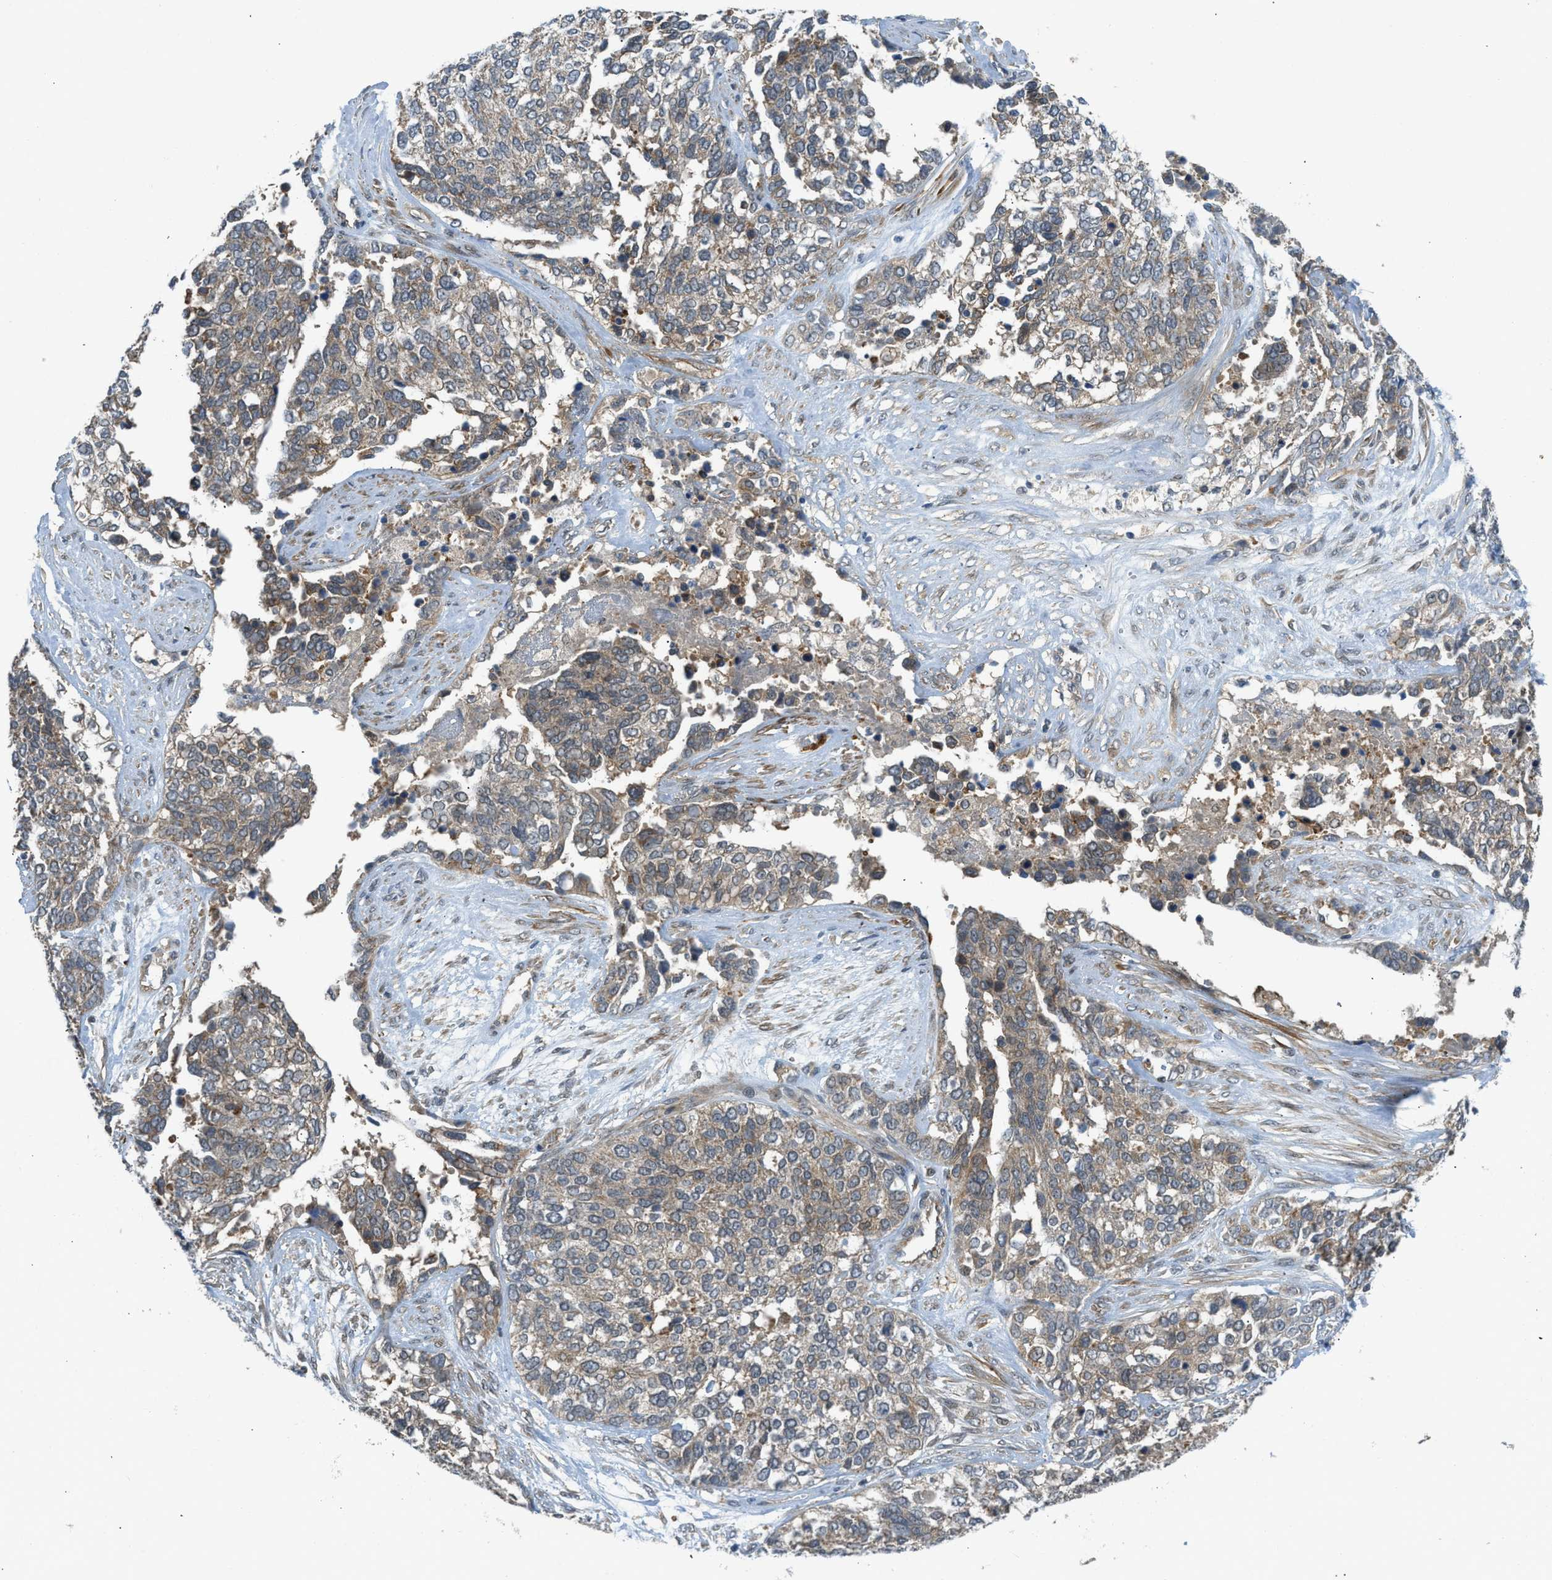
{"staining": {"intensity": "moderate", "quantity": "25%-75%", "location": "cytoplasmic/membranous"}, "tissue": "ovarian cancer", "cell_type": "Tumor cells", "image_type": "cancer", "snomed": [{"axis": "morphology", "description": "Cystadenocarcinoma, serous, NOS"}, {"axis": "topography", "description": "Ovary"}], "caption": "A medium amount of moderate cytoplasmic/membranous staining is seen in about 25%-75% of tumor cells in ovarian cancer (serous cystadenocarcinoma) tissue. The staining was performed using DAB, with brown indicating positive protein expression. Nuclei are stained blue with hematoxylin.", "gene": "SESN2", "patient": {"sex": "female", "age": 44}}